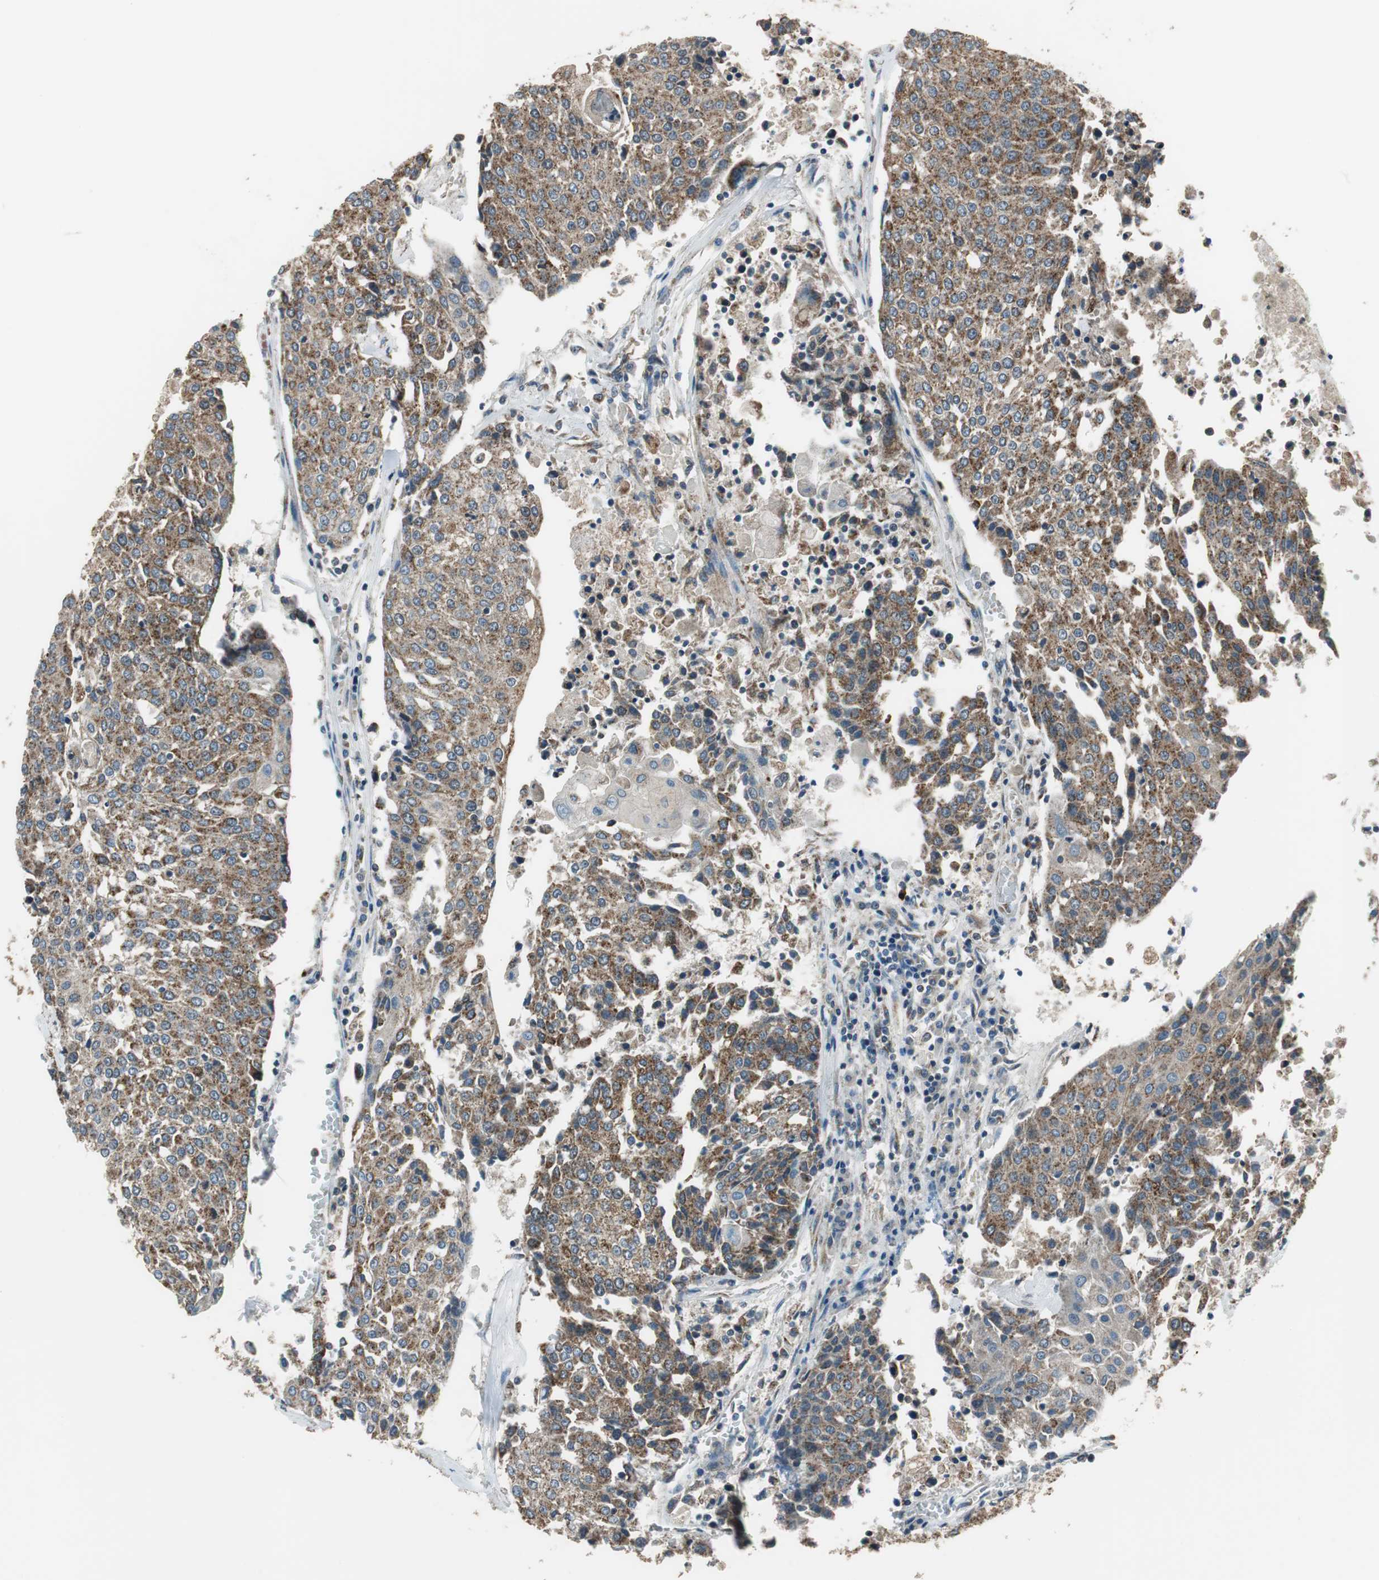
{"staining": {"intensity": "moderate", "quantity": ">75%", "location": "cytoplasmic/membranous"}, "tissue": "urothelial cancer", "cell_type": "Tumor cells", "image_type": "cancer", "snomed": [{"axis": "morphology", "description": "Urothelial carcinoma, High grade"}, {"axis": "topography", "description": "Urinary bladder"}], "caption": "Immunohistochemistry (IHC) (DAB (3,3'-diaminobenzidine)) staining of high-grade urothelial carcinoma shows moderate cytoplasmic/membranous protein staining in approximately >75% of tumor cells.", "gene": "PI4KB", "patient": {"sex": "female", "age": 85}}